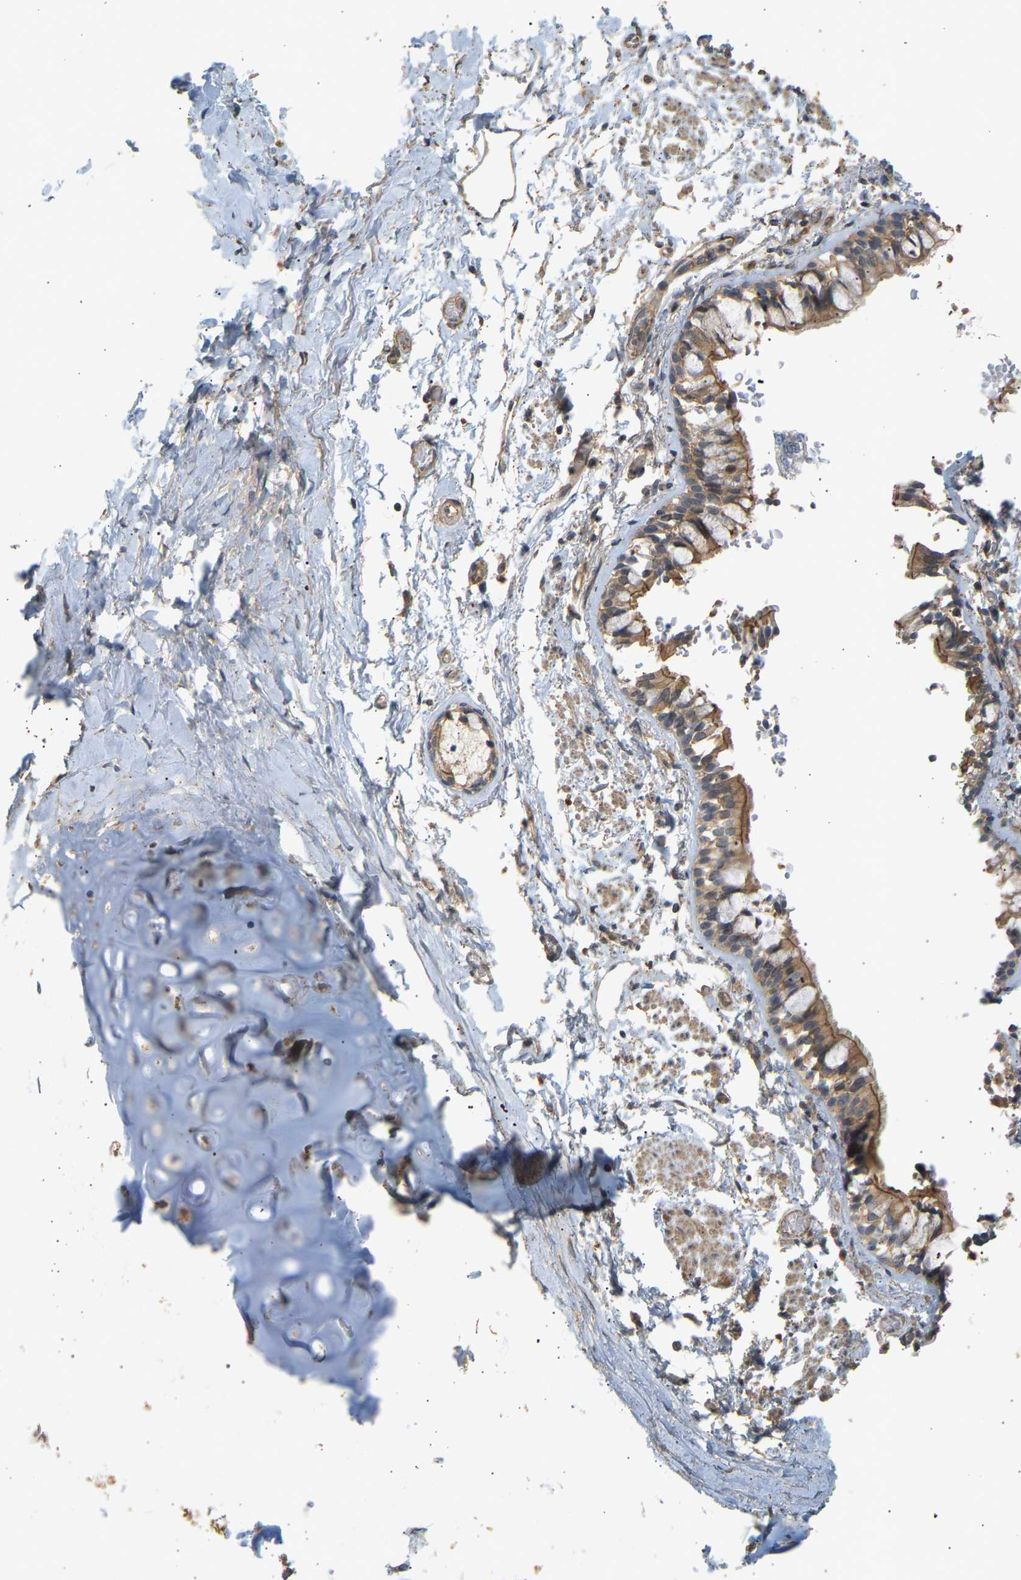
{"staining": {"intensity": "weak", "quantity": ">75%", "location": "cytoplasmic/membranous"}, "tissue": "adipose tissue", "cell_type": "Adipocytes", "image_type": "normal", "snomed": [{"axis": "morphology", "description": "Normal tissue, NOS"}, {"axis": "topography", "description": "Cartilage tissue"}, {"axis": "topography", "description": "Lung"}], "caption": "Adipocytes show low levels of weak cytoplasmic/membranous positivity in about >75% of cells in normal human adipose tissue.", "gene": "RGL1", "patient": {"sex": "female", "age": 77}}